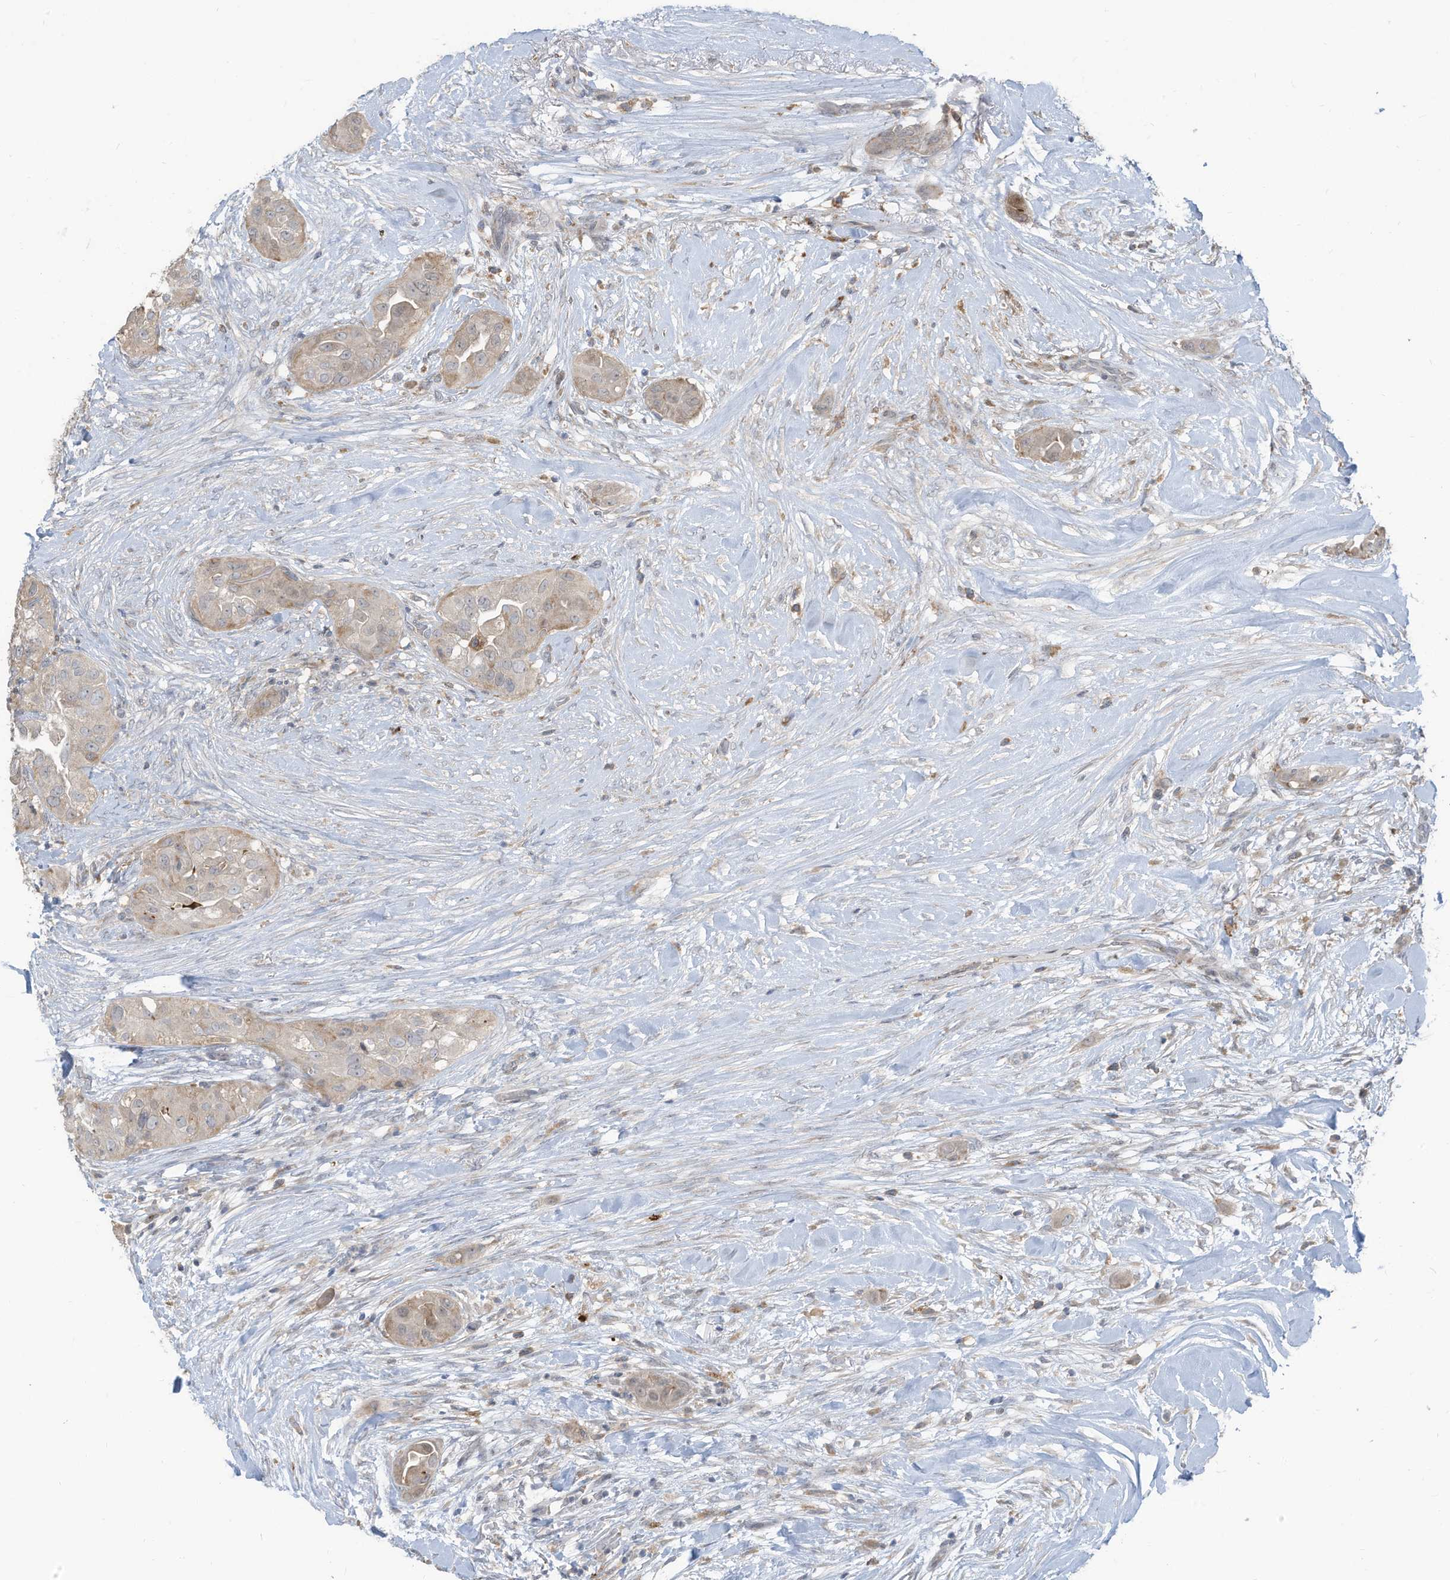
{"staining": {"intensity": "weak", "quantity": ">75%", "location": "cytoplasmic/membranous"}, "tissue": "thyroid cancer", "cell_type": "Tumor cells", "image_type": "cancer", "snomed": [{"axis": "morphology", "description": "Papillary adenocarcinoma, NOS"}, {"axis": "topography", "description": "Thyroid gland"}], "caption": "This image reveals IHC staining of thyroid papillary adenocarcinoma, with low weak cytoplasmic/membranous expression in about >75% of tumor cells.", "gene": "DZIP3", "patient": {"sex": "female", "age": 59}}